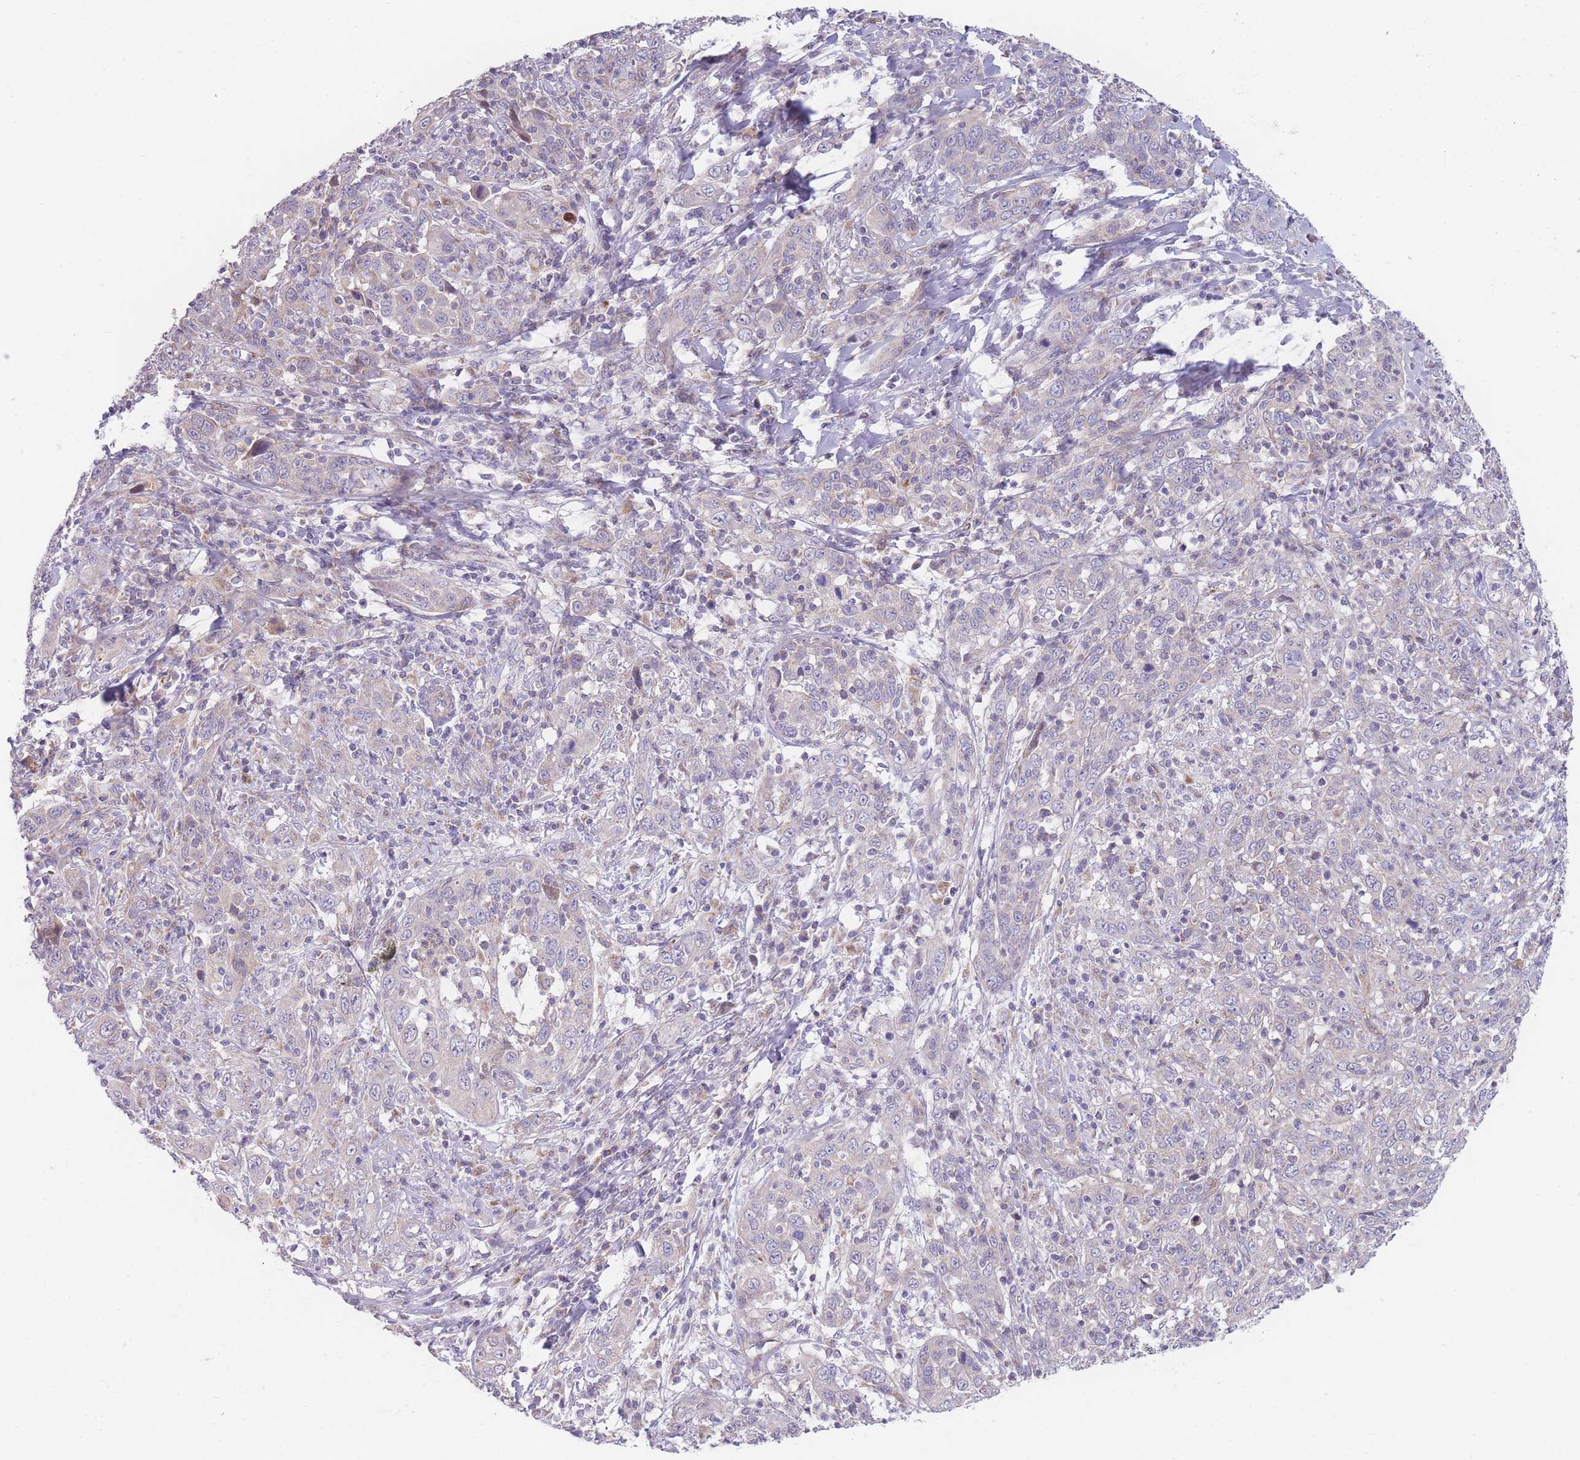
{"staining": {"intensity": "negative", "quantity": "none", "location": "none"}, "tissue": "cervical cancer", "cell_type": "Tumor cells", "image_type": "cancer", "snomed": [{"axis": "morphology", "description": "Squamous cell carcinoma, NOS"}, {"axis": "topography", "description": "Cervix"}], "caption": "IHC image of neoplastic tissue: human cervical cancer (squamous cell carcinoma) stained with DAB displays no significant protein positivity in tumor cells. The staining was performed using DAB (3,3'-diaminobenzidine) to visualize the protein expression in brown, while the nuclei were stained in blue with hematoxylin (Magnification: 20x).", "gene": "SMPD4", "patient": {"sex": "female", "age": 46}}